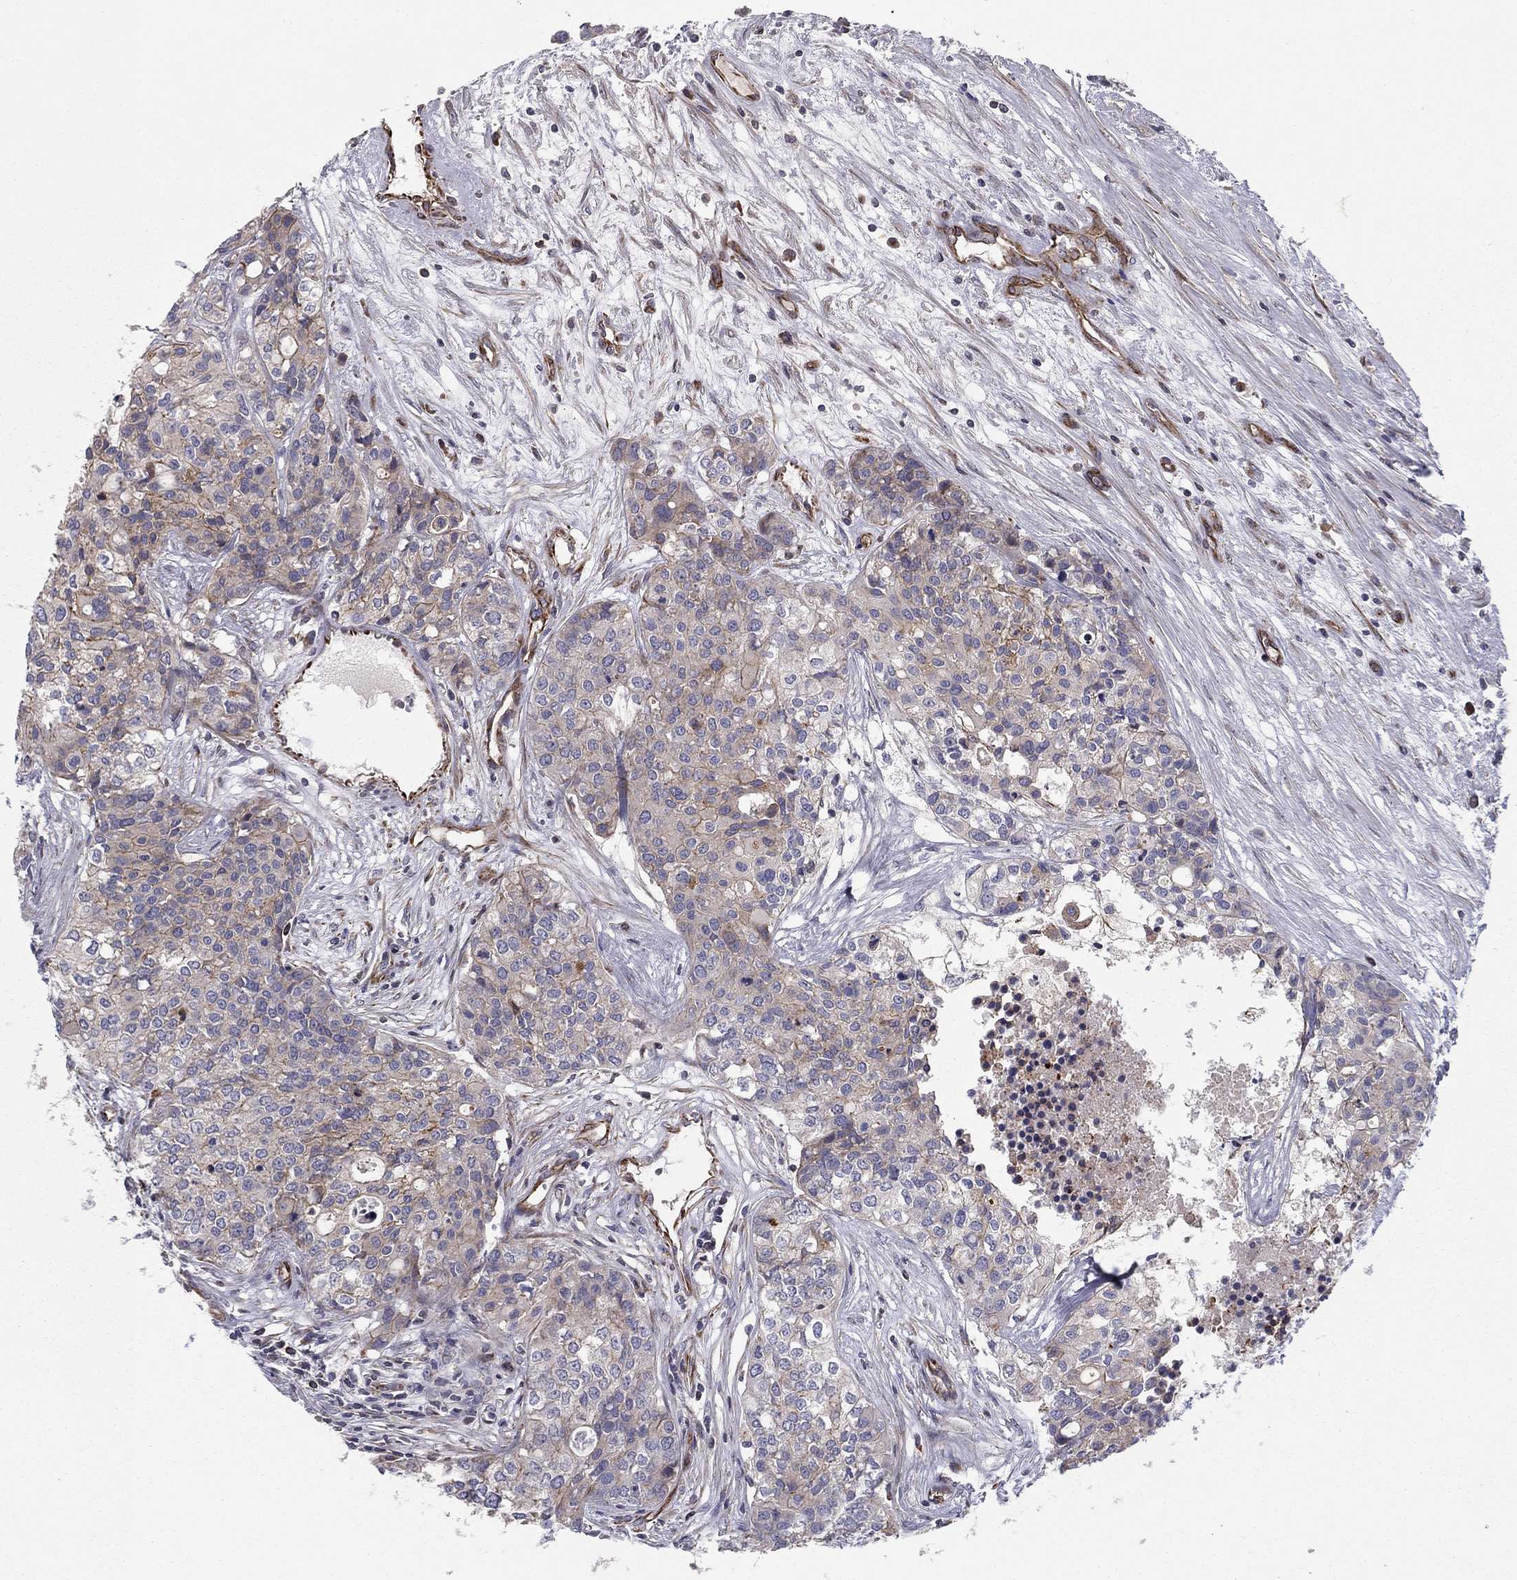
{"staining": {"intensity": "weak", "quantity": "<25%", "location": "cytoplasmic/membranous"}, "tissue": "carcinoid", "cell_type": "Tumor cells", "image_type": "cancer", "snomed": [{"axis": "morphology", "description": "Carcinoid, malignant, NOS"}, {"axis": "topography", "description": "Colon"}], "caption": "DAB immunohistochemical staining of carcinoid demonstrates no significant positivity in tumor cells.", "gene": "CLSTN1", "patient": {"sex": "male", "age": 81}}